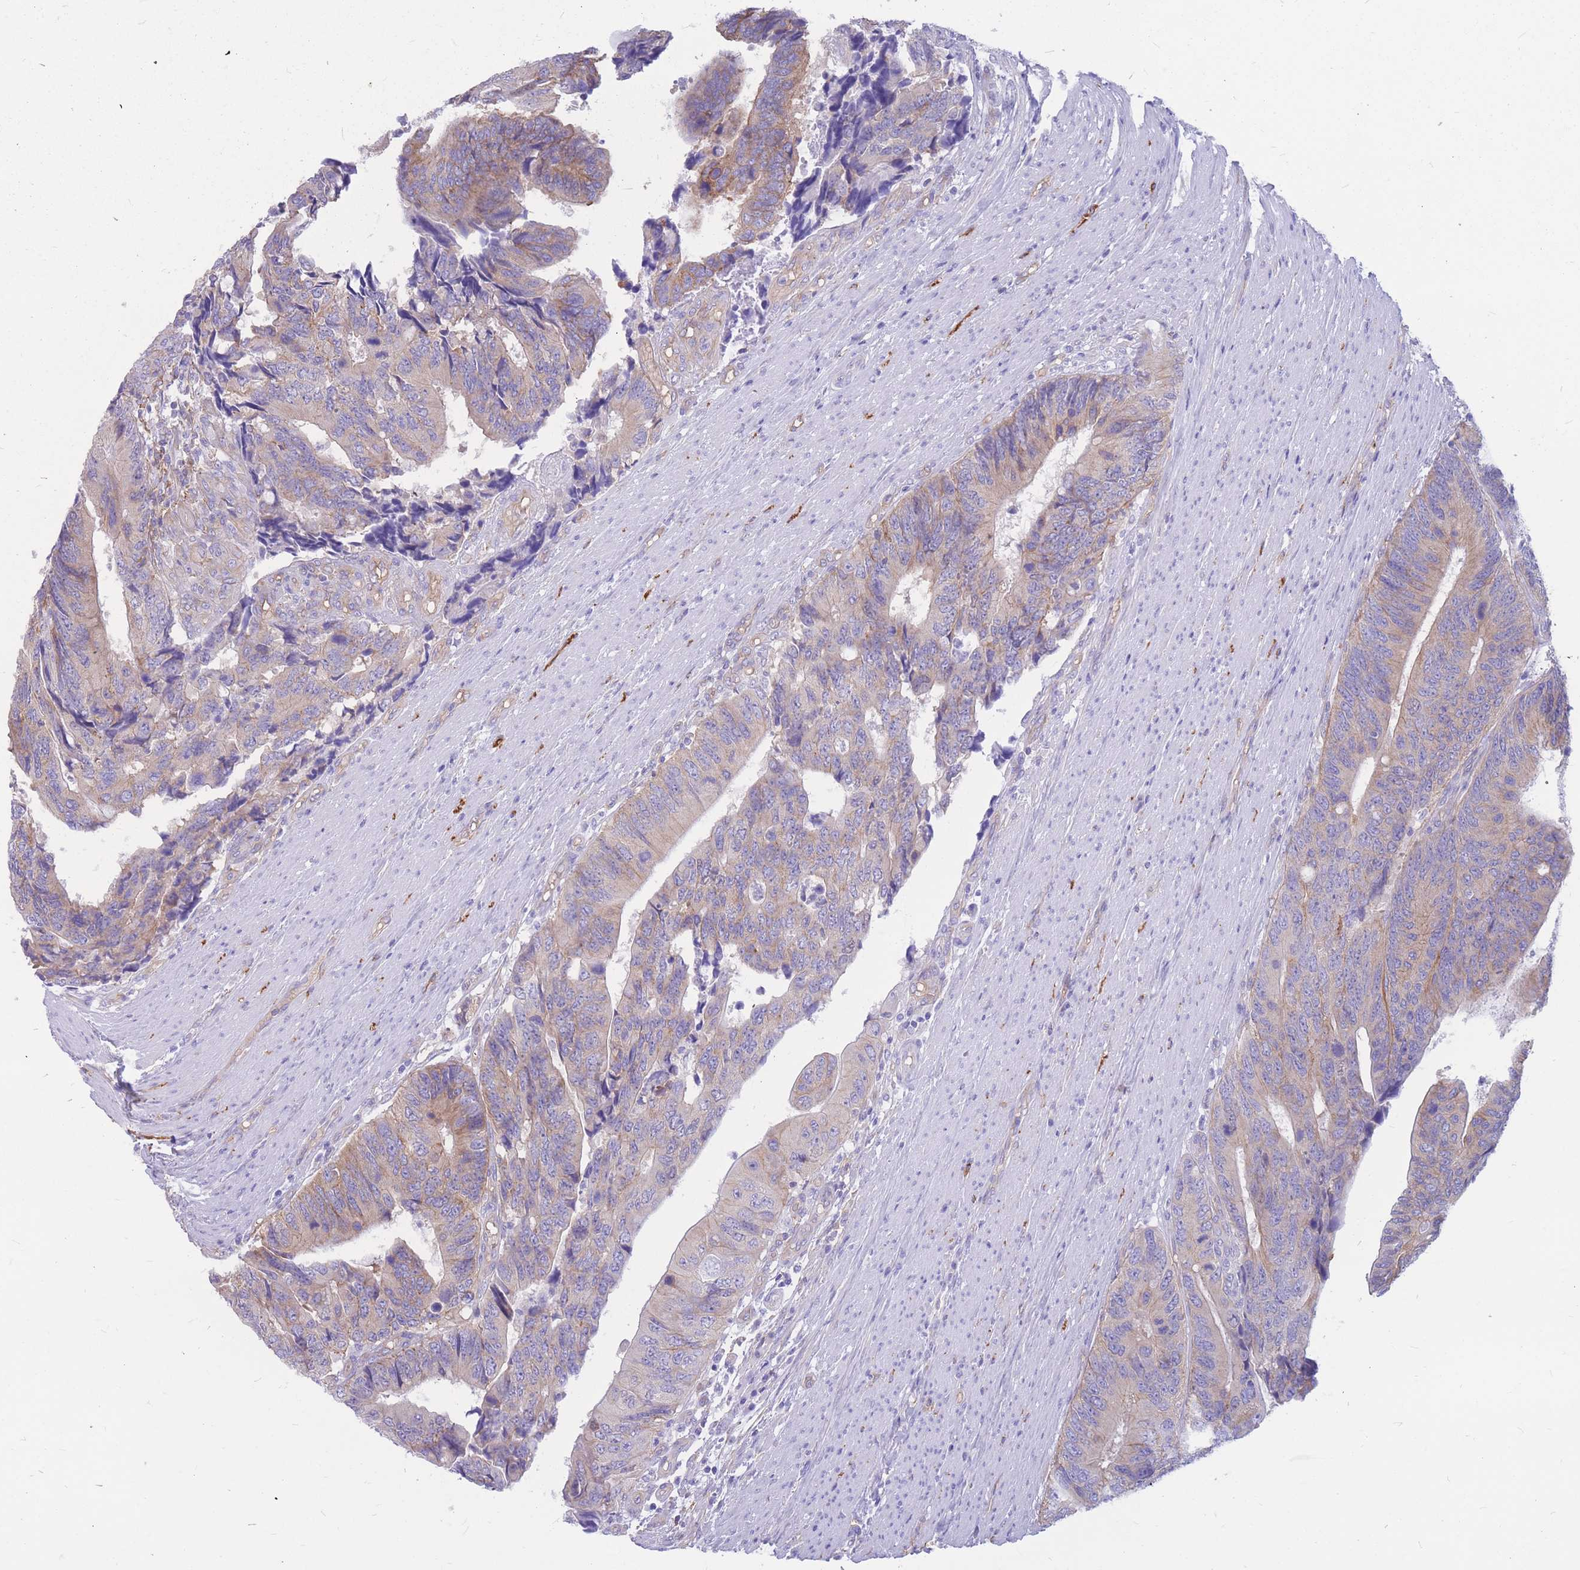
{"staining": {"intensity": "moderate", "quantity": "25%-75%", "location": "cytoplasmic/membranous"}, "tissue": "colorectal cancer", "cell_type": "Tumor cells", "image_type": "cancer", "snomed": [{"axis": "morphology", "description": "Adenocarcinoma, NOS"}, {"axis": "topography", "description": "Colon"}], "caption": "This histopathology image demonstrates IHC staining of human colorectal adenocarcinoma, with medium moderate cytoplasmic/membranous expression in approximately 25%-75% of tumor cells.", "gene": "ADD2", "patient": {"sex": "male", "age": 87}}